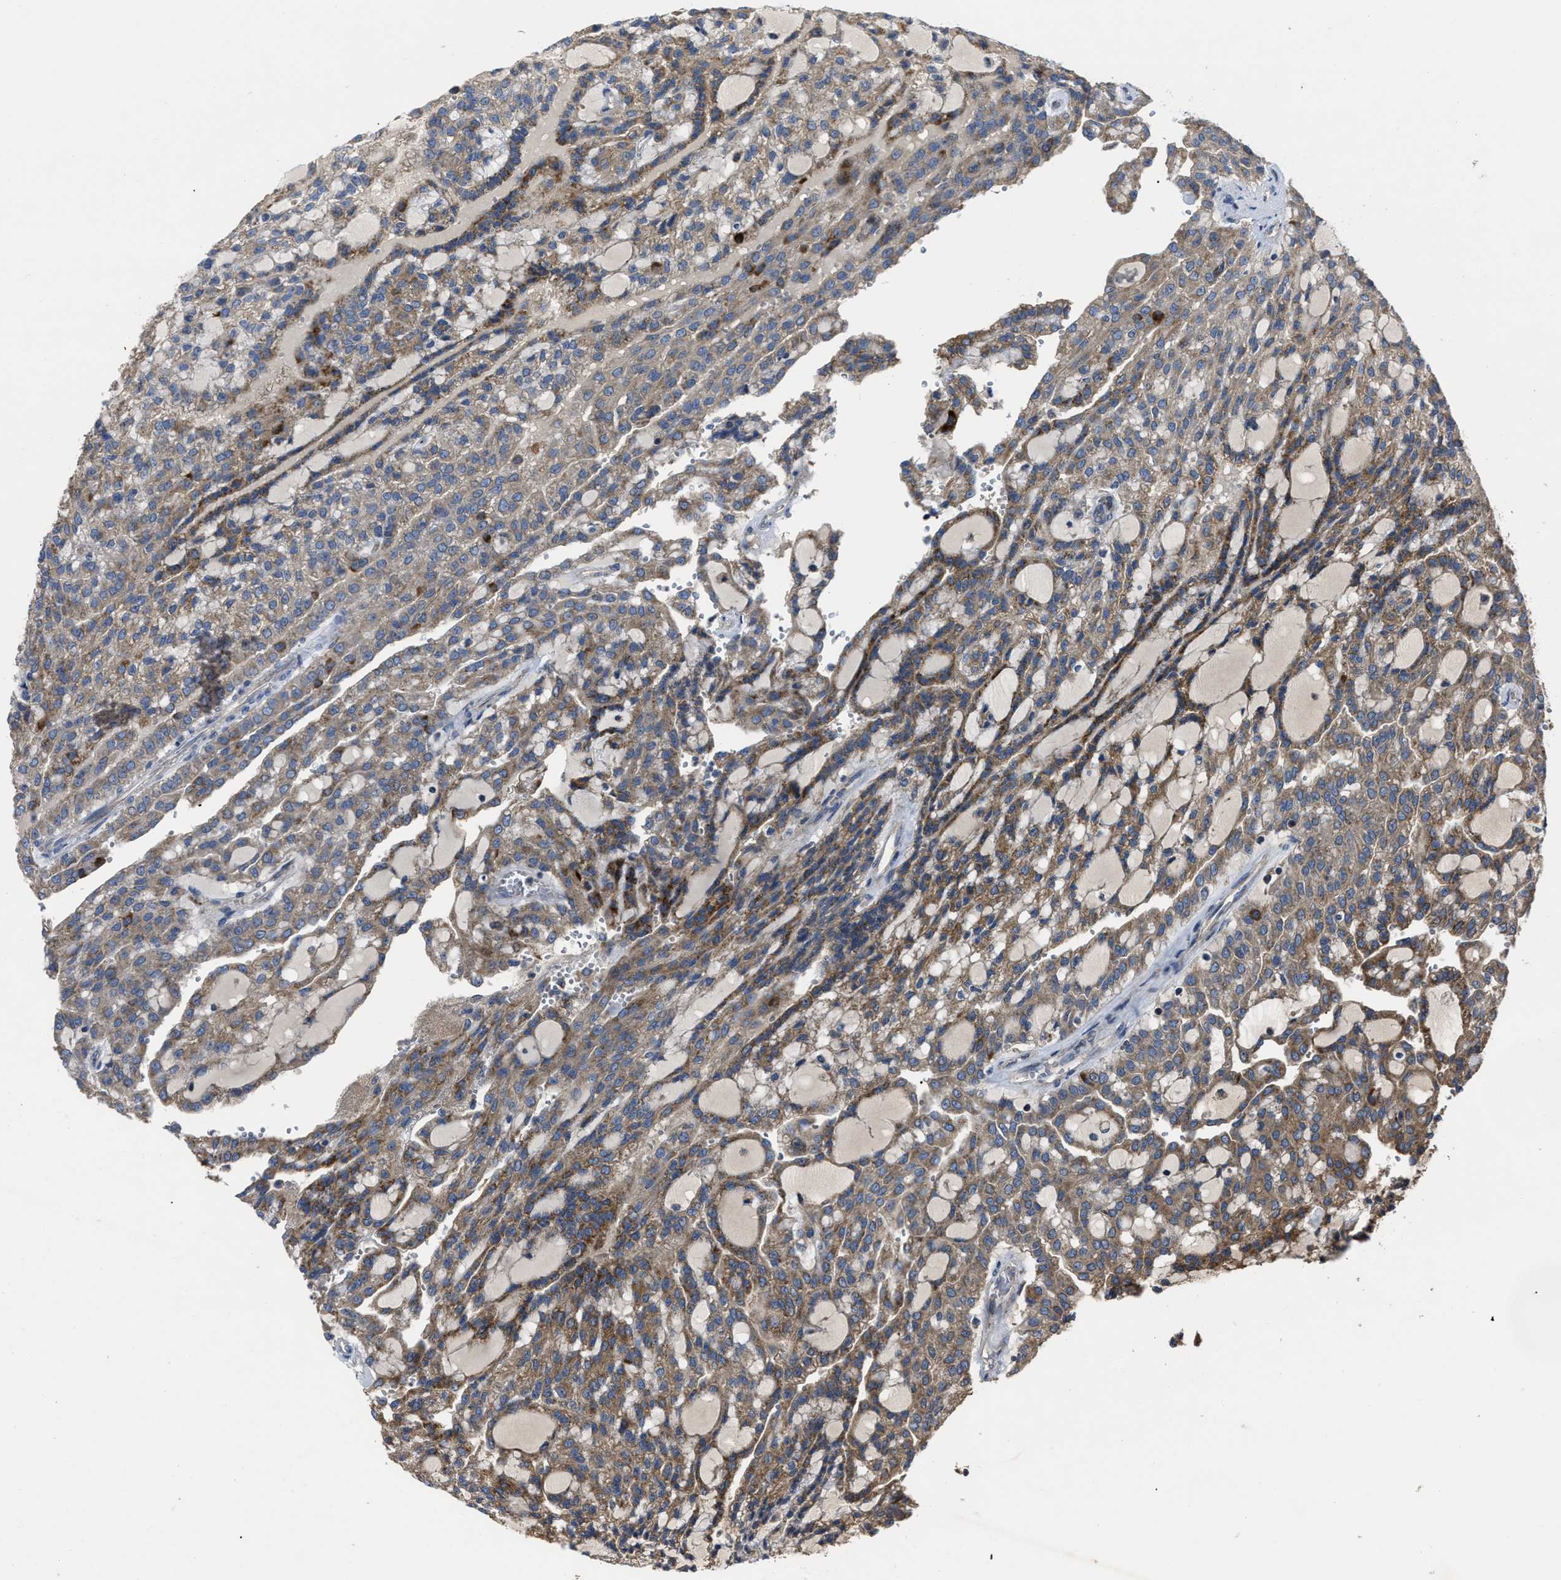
{"staining": {"intensity": "moderate", "quantity": ">75%", "location": "cytoplasmic/membranous"}, "tissue": "renal cancer", "cell_type": "Tumor cells", "image_type": "cancer", "snomed": [{"axis": "morphology", "description": "Adenocarcinoma, NOS"}, {"axis": "topography", "description": "Kidney"}], "caption": "Immunohistochemistry (DAB (3,3'-diaminobenzidine)) staining of human renal adenocarcinoma shows moderate cytoplasmic/membranous protein staining in approximately >75% of tumor cells. Nuclei are stained in blue.", "gene": "PASK", "patient": {"sex": "male", "age": 63}}